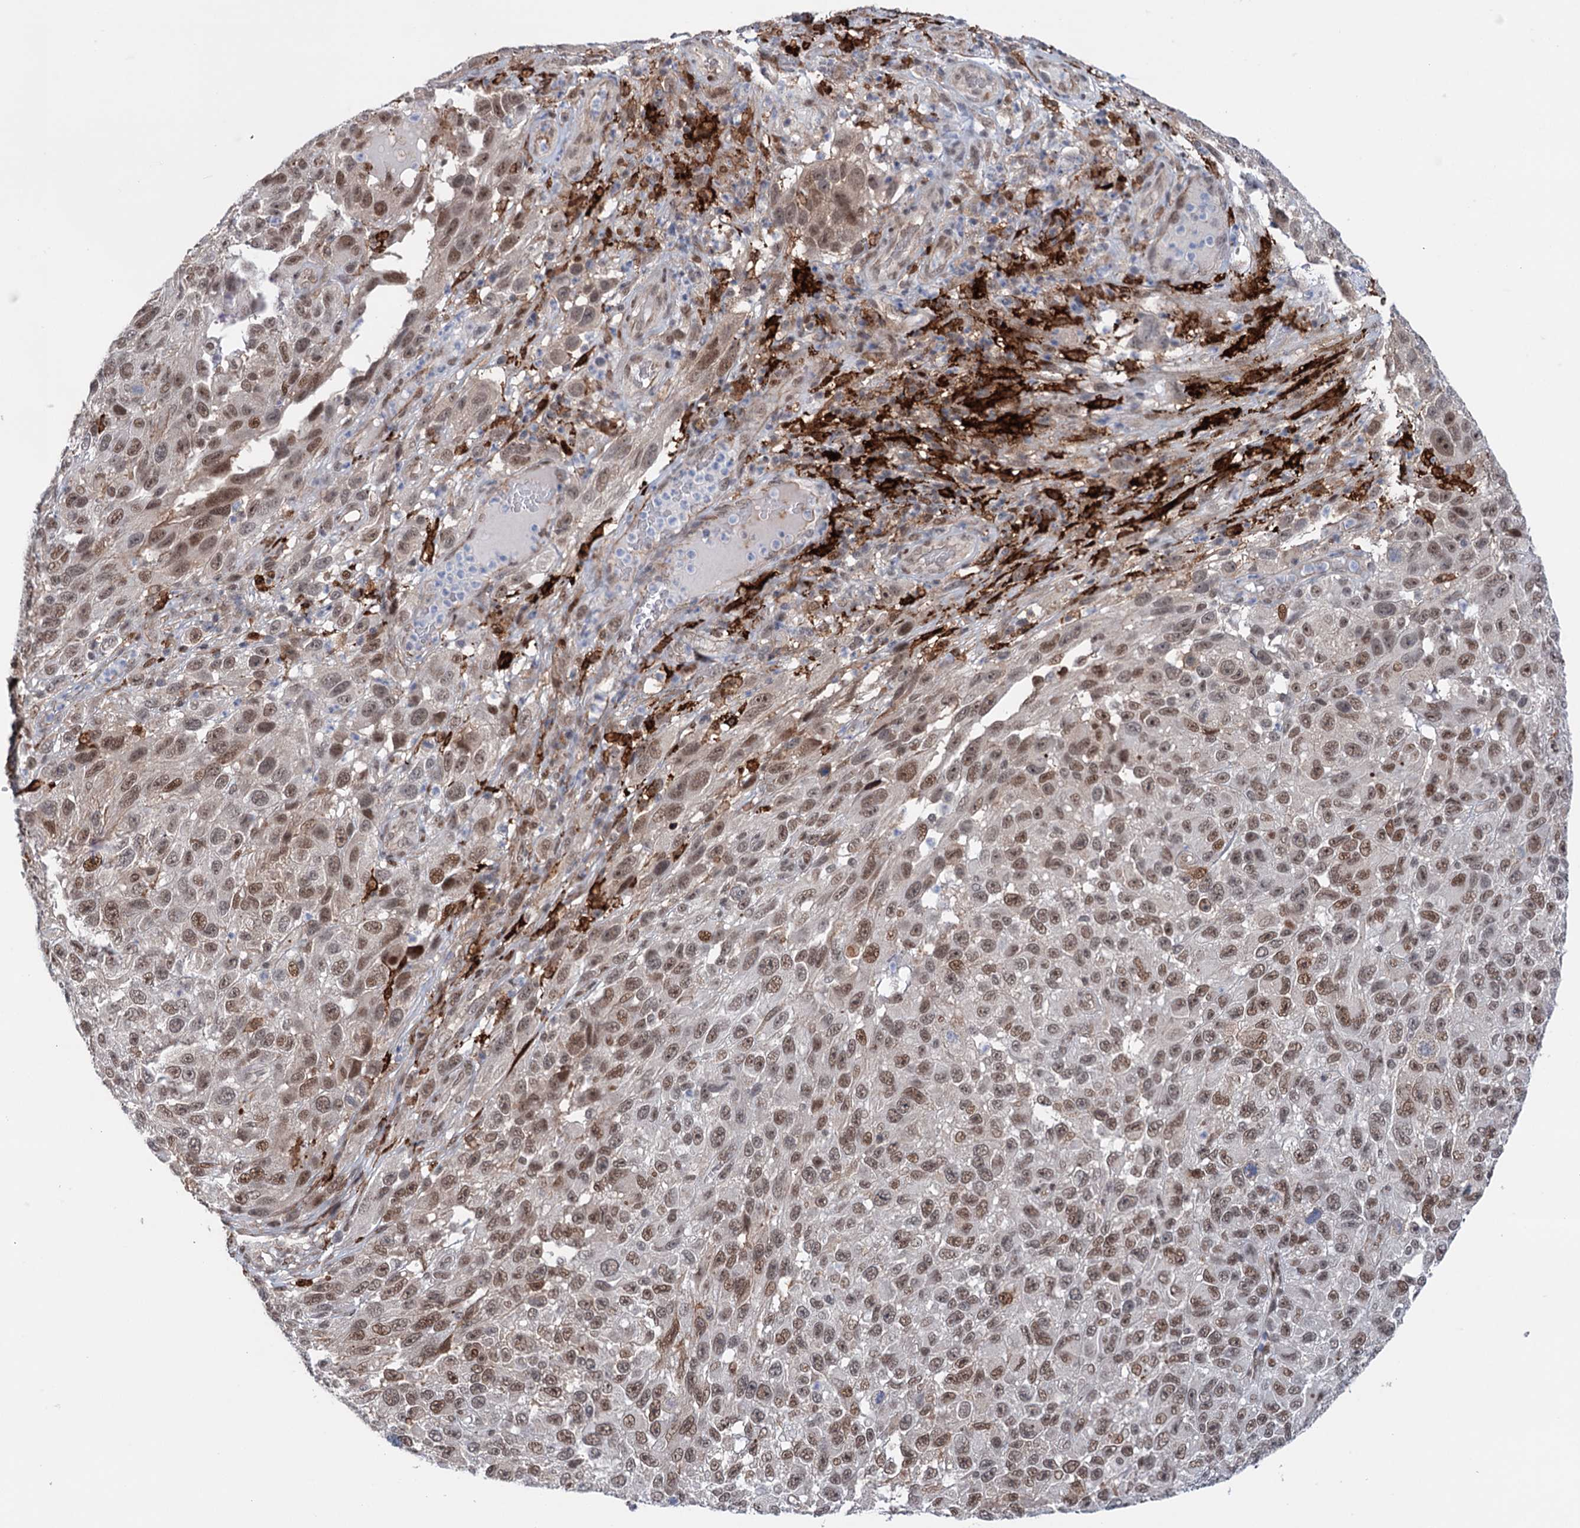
{"staining": {"intensity": "moderate", "quantity": ">75%", "location": "cytoplasmic/membranous,nuclear"}, "tissue": "melanoma", "cell_type": "Tumor cells", "image_type": "cancer", "snomed": [{"axis": "morphology", "description": "Malignant melanoma, NOS"}, {"axis": "topography", "description": "Skin"}], "caption": "An image of human melanoma stained for a protein exhibits moderate cytoplasmic/membranous and nuclear brown staining in tumor cells.", "gene": "FAM53A", "patient": {"sex": "female", "age": 96}}